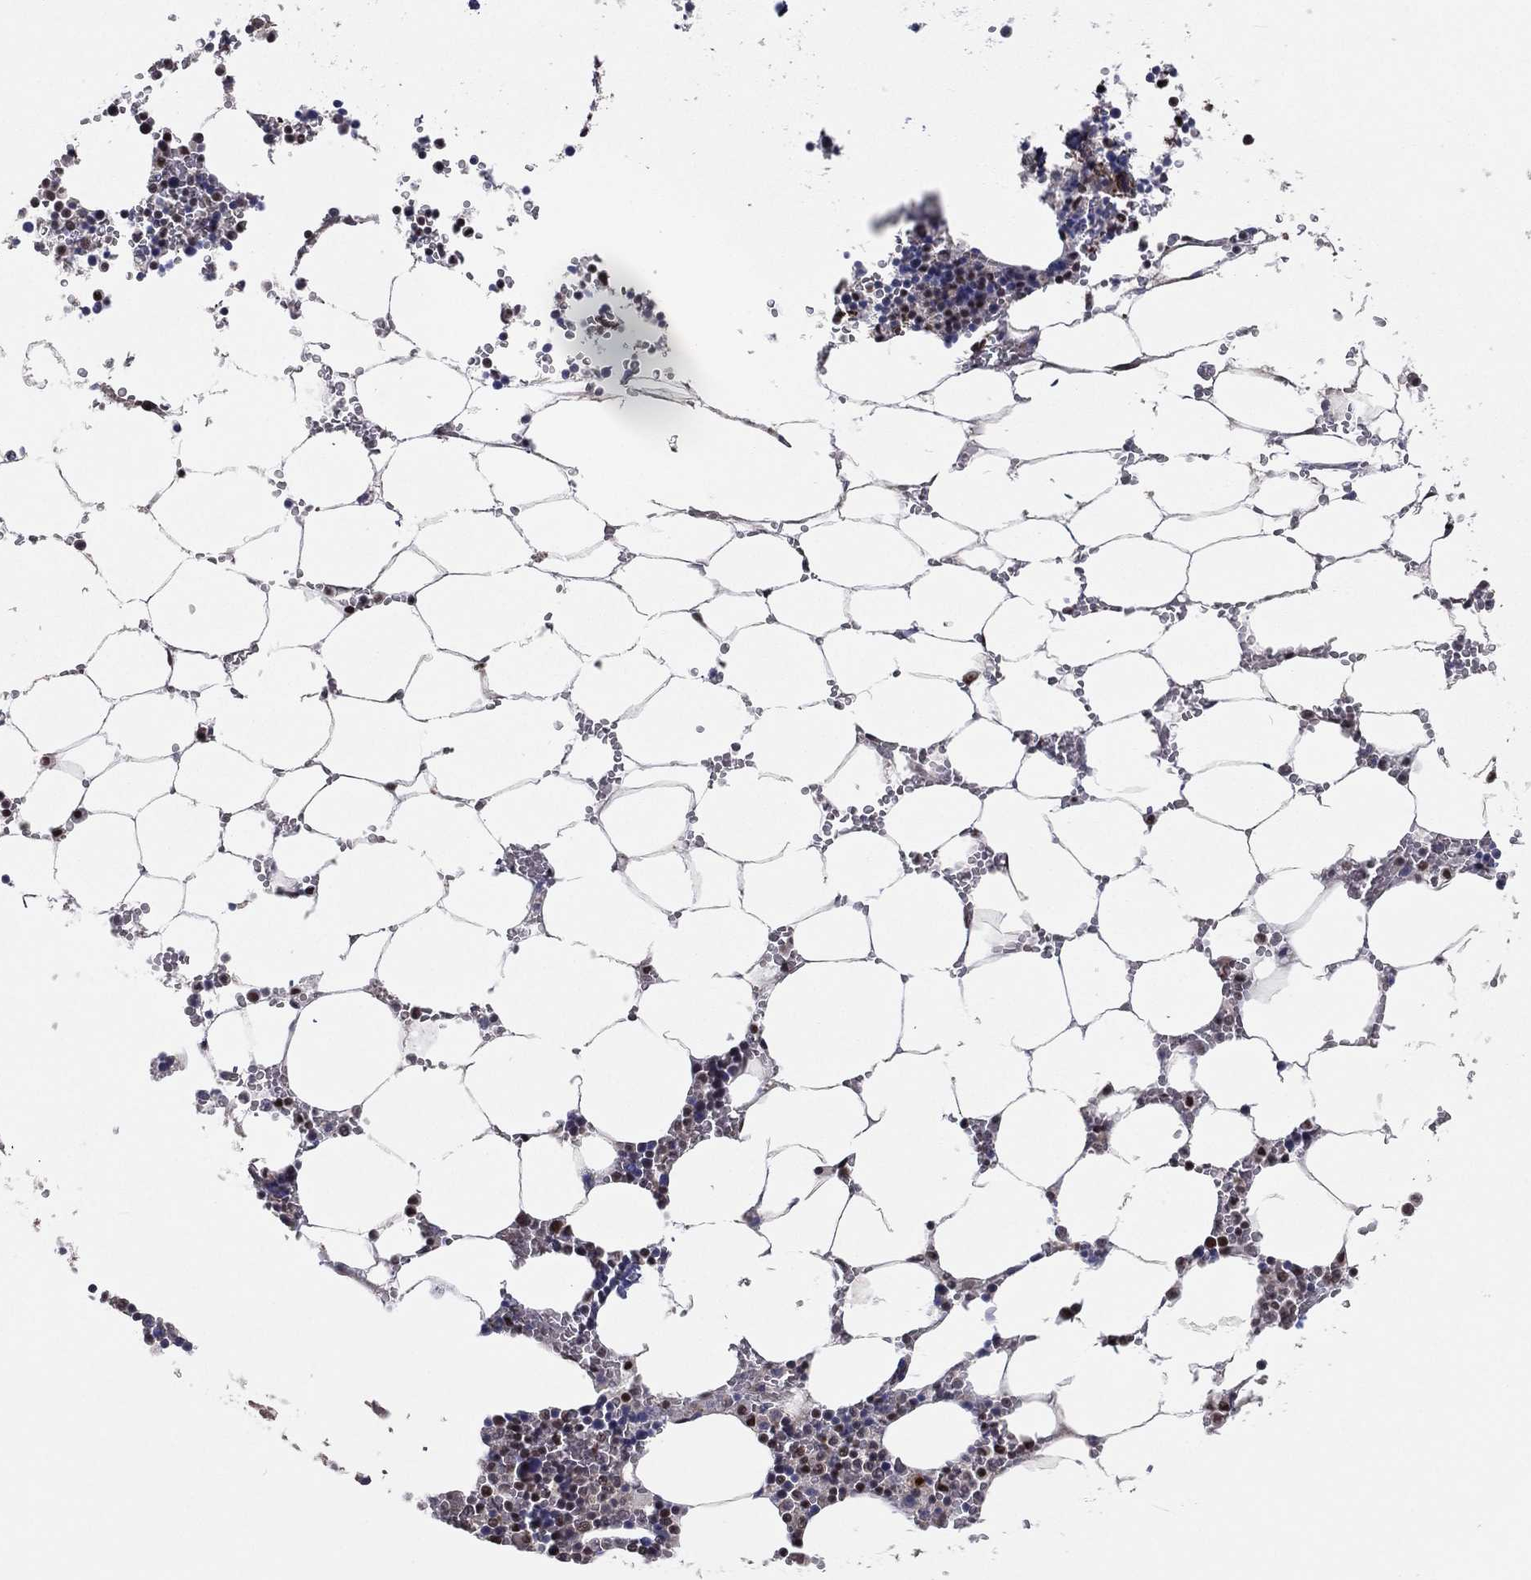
{"staining": {"intensity": "strong", "quantity": "25%-75%", "location": "nuclear"}, "tissue": "bone marrow", "cell_type": "Hematopoietic cells", "image_type": "normal", "snomed": [{"axis": "morphology", "description": "Normal tissue, NOS"}, {"axis": "topography", "description": "Bone marrow"}], "caption": "Hematopoietic cells exhibit high levels of strong nuclear positivity in approximately 25%-75% of cells in benign bone marrow. The staining is performed using DAB brown chromogen to label protein expression. The nuclei are counter-stained blue using hematoxylin.", "gene": "GPALPP1", "patient": {"sex": "female", "age": 64}}